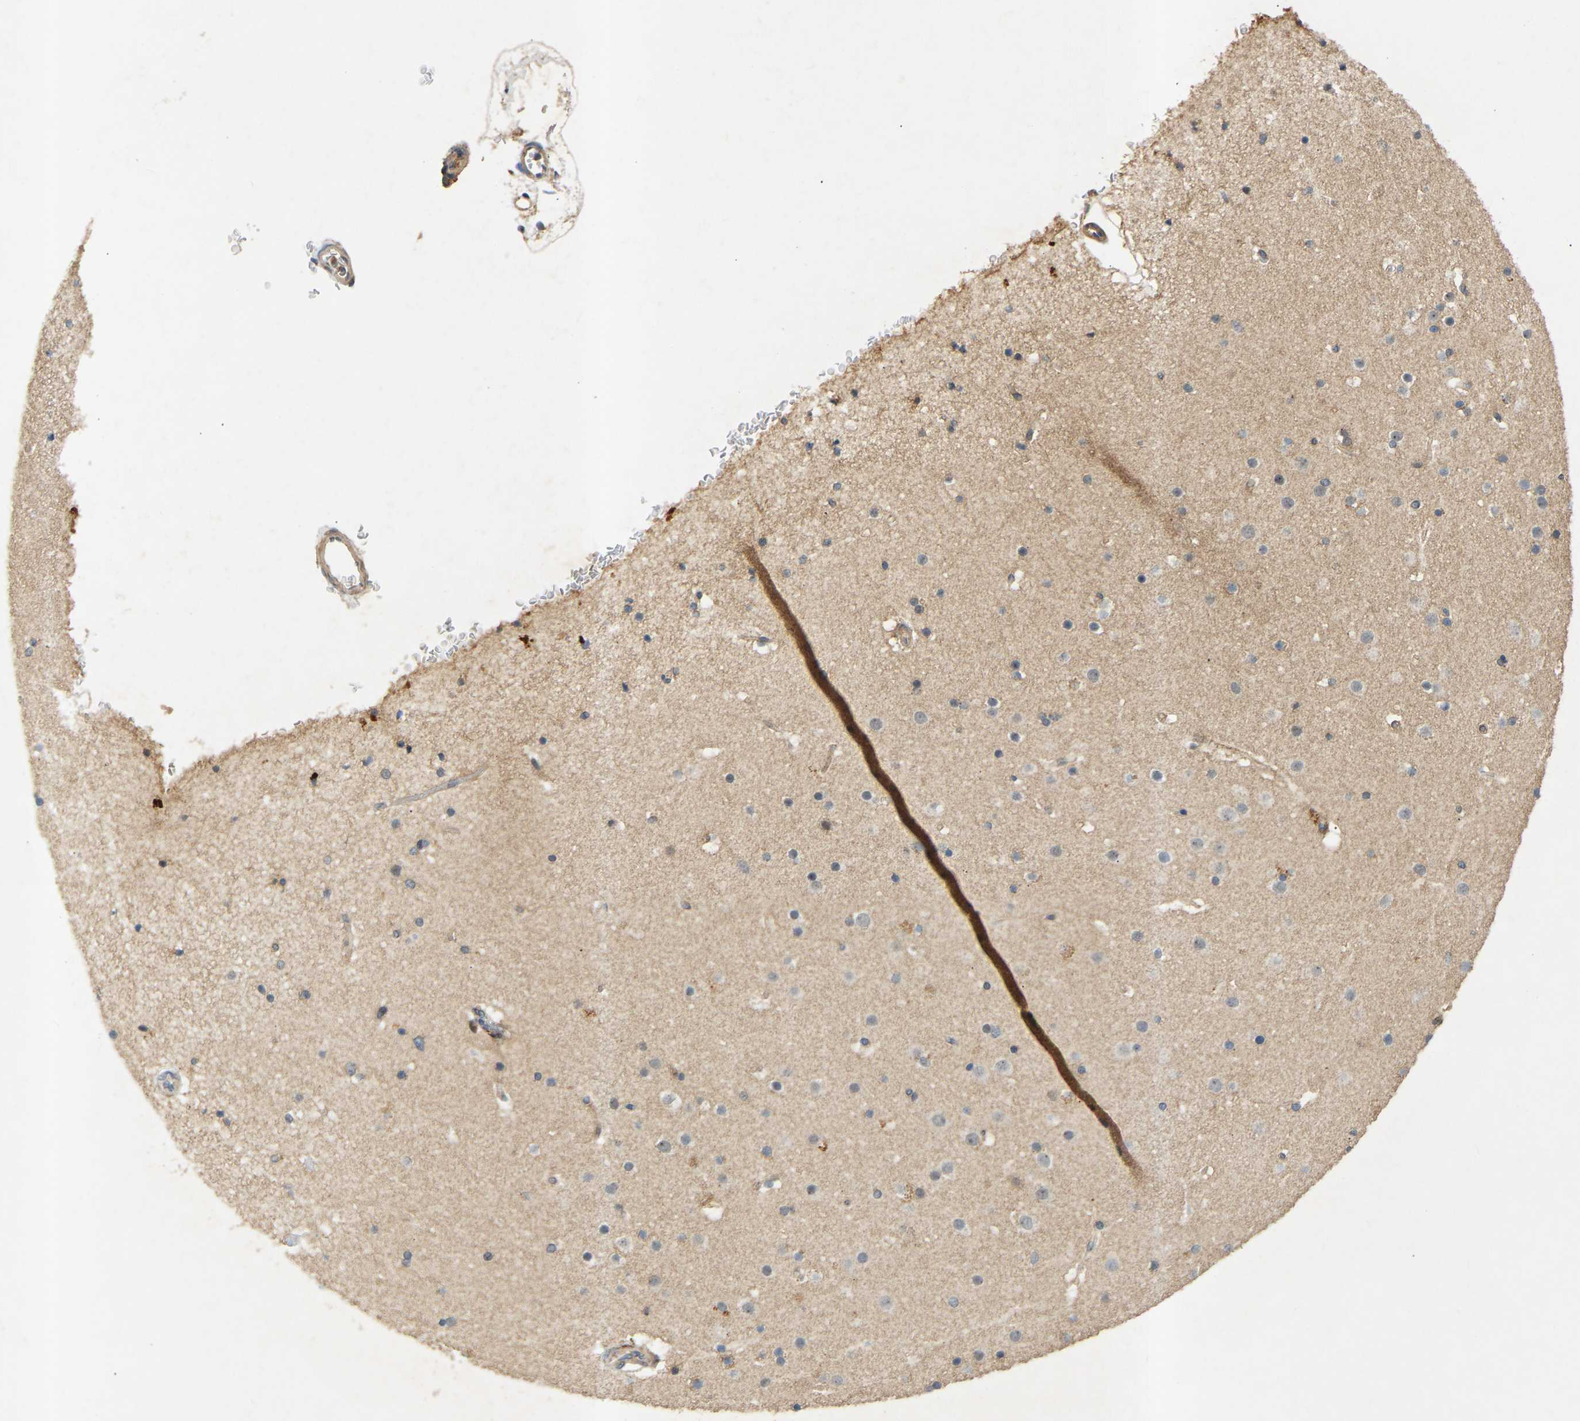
{"staining": {"intensity": "moderate", "quantity": ">75%", "location": "cytoplasmic/membranous"}, "tissue": "cerebral cortex", "cell_type": "Endothelial cells", "image_type": "normal", "snomed": [{"axis": "morphology", "description": "Normal tissue, NOS"}, {"axis": "topography", "description": "Cerebral cortex"}], "caption": "IHC image of normal human cerebral cortex stained for a protein (brown), which shows medium levels of moderate cytoplasmic/membranous positivity in approximately >75% of endothelial cells.", "gene": "ATP5MF", "patient": {"sex": "male", "age": 57}}